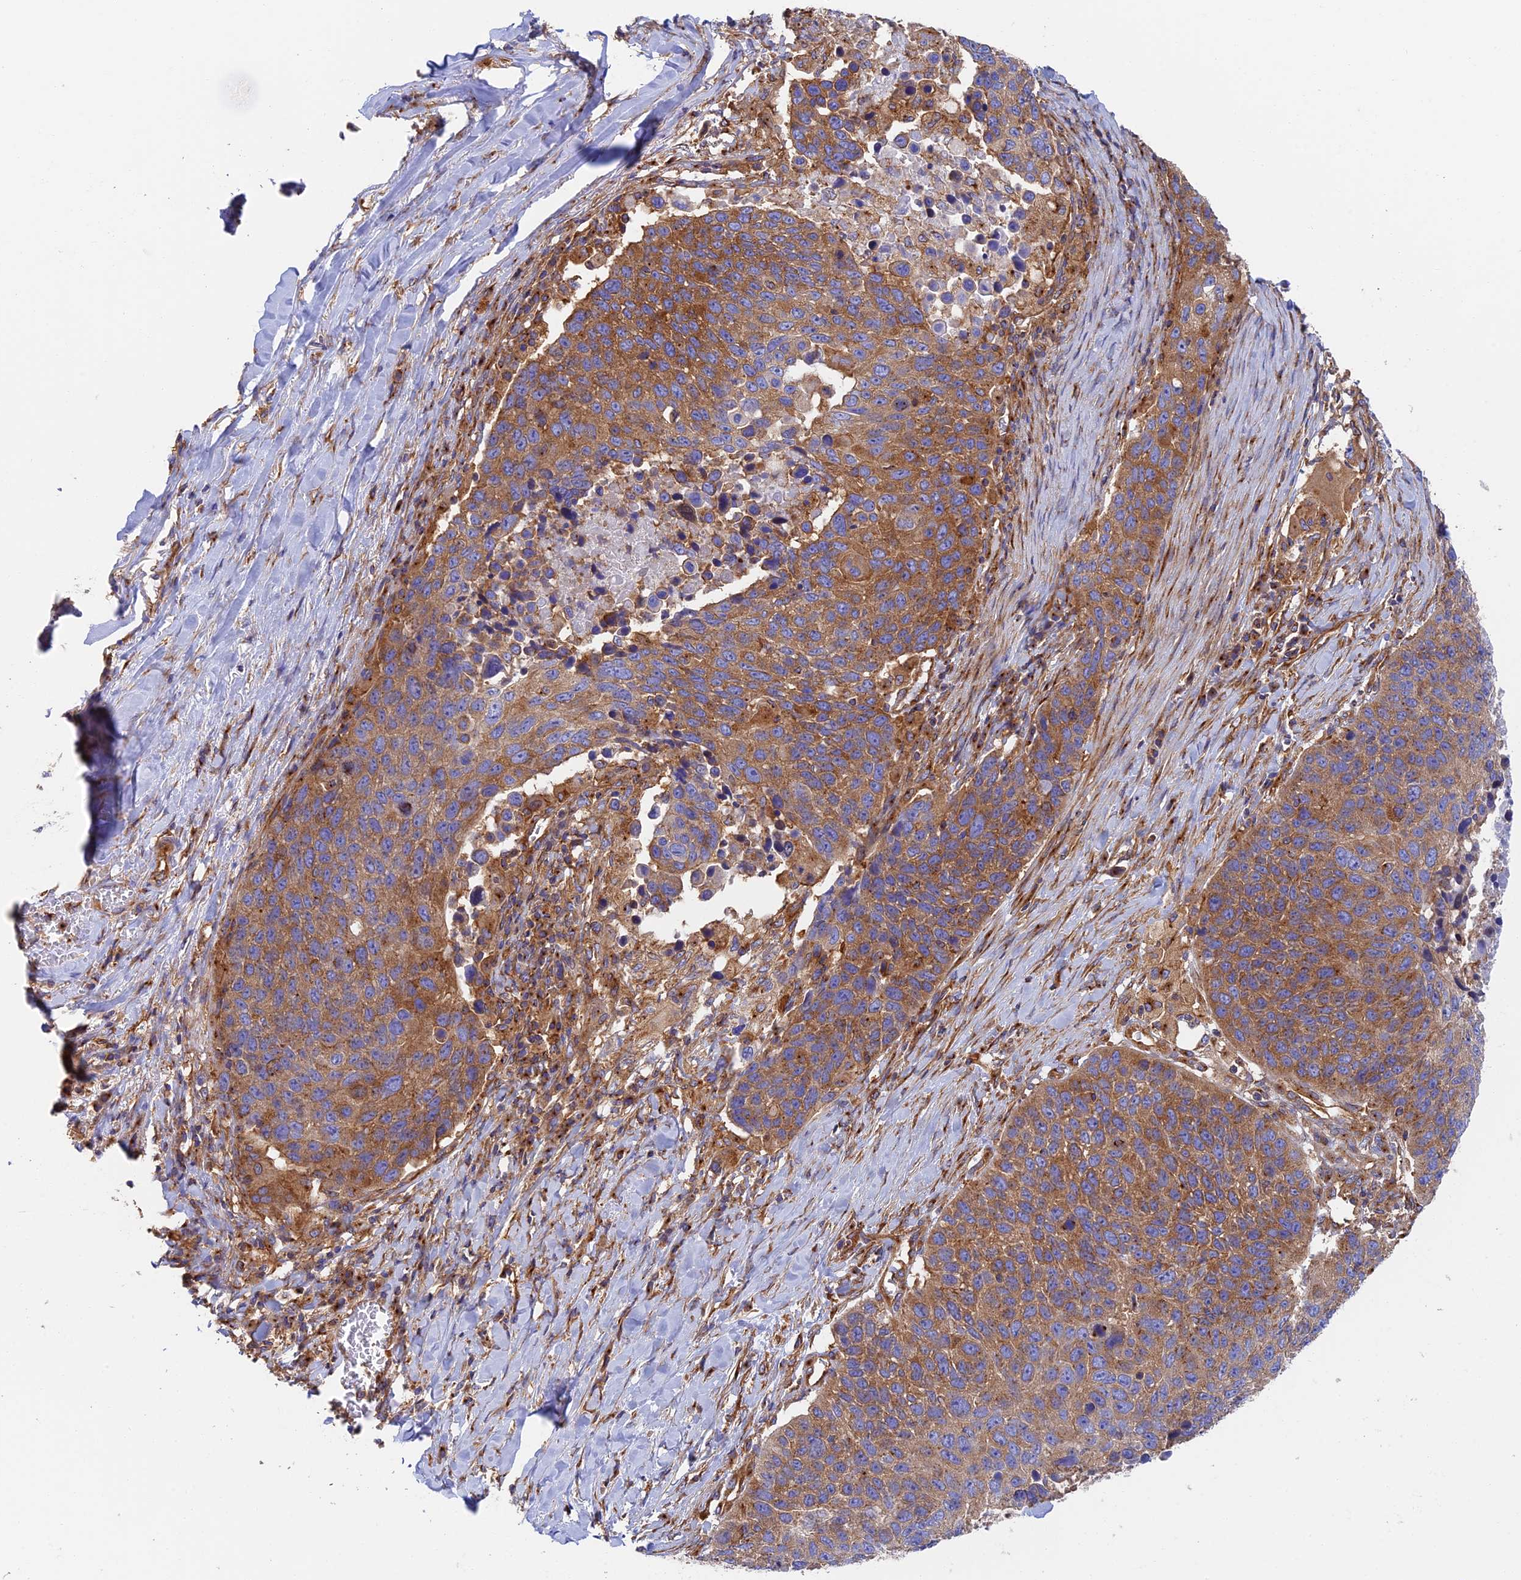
{"staining": {"intensity": "moderate", "quantity": ">75%", "location": "cytoplasmic/membranous"}, "tissue": "lung cancer", "cell_type": "Tumor cells", "image_type": "cancer", "snomed": [{"axis": "morphology", "description": "Normal tissue, NOS"}, {"axis": "morphology", "description": "Squamous cell carcinoma, NOS"}, {"axis": "topography", "description": "Lymph node"}, {"axis": "topography", "description": "Lung"}], "caption": "Protein analysis of lung cancer tissue reveals moderate cytoplasmic/membranous positivity in about >75% of tumor cells. The staining was performed using DAB (3,3'-diaminobenzidine) to visualize the protein expression in brown, while the nuclei were stained in blue with hematoxylin (Magnification: 20x).", "gene": "DCTN2", "patient": {"sex": "male", "age": 66}}